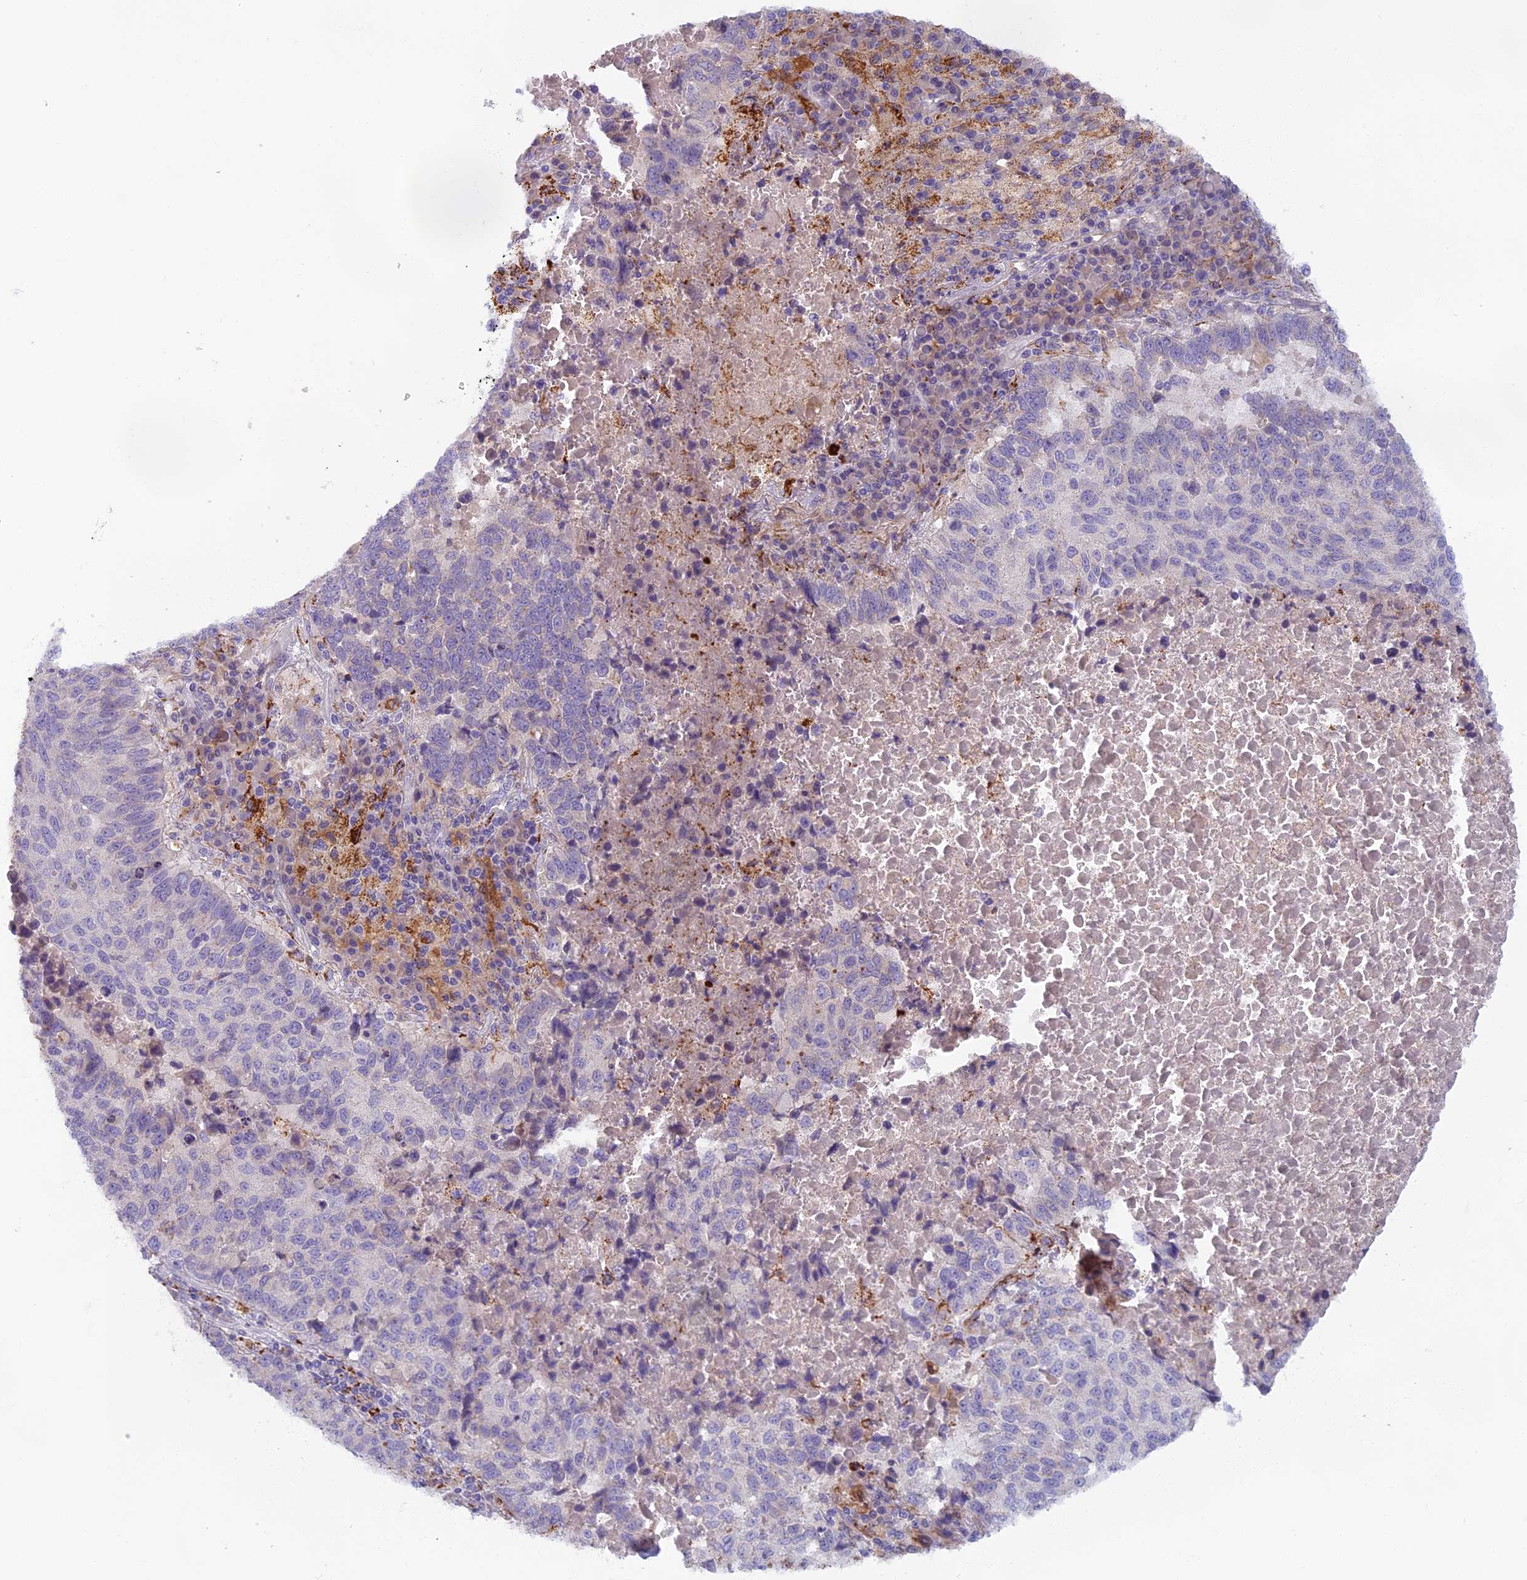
{"staining": {"intensity": "negative", "quantity": "none", "location": "none"}, "tissue": "lung cancer", "cell_type": "Tumor cells", "image_type": "cancer", "snomed": [{"axis": "morphology", "description": "Squamous cell carcinoma, NOS"}, {"axis": "topography", "description": "Lung"}], "caption": "Immunohistochemistry (IHC) photomicrograph of neoplastic tissue: human lung cancer stained with DAB reveals no significant protein positivity in tumor cells.", "gene": "SEMA7A", "patient": {"sex": "male", "age": 73}}